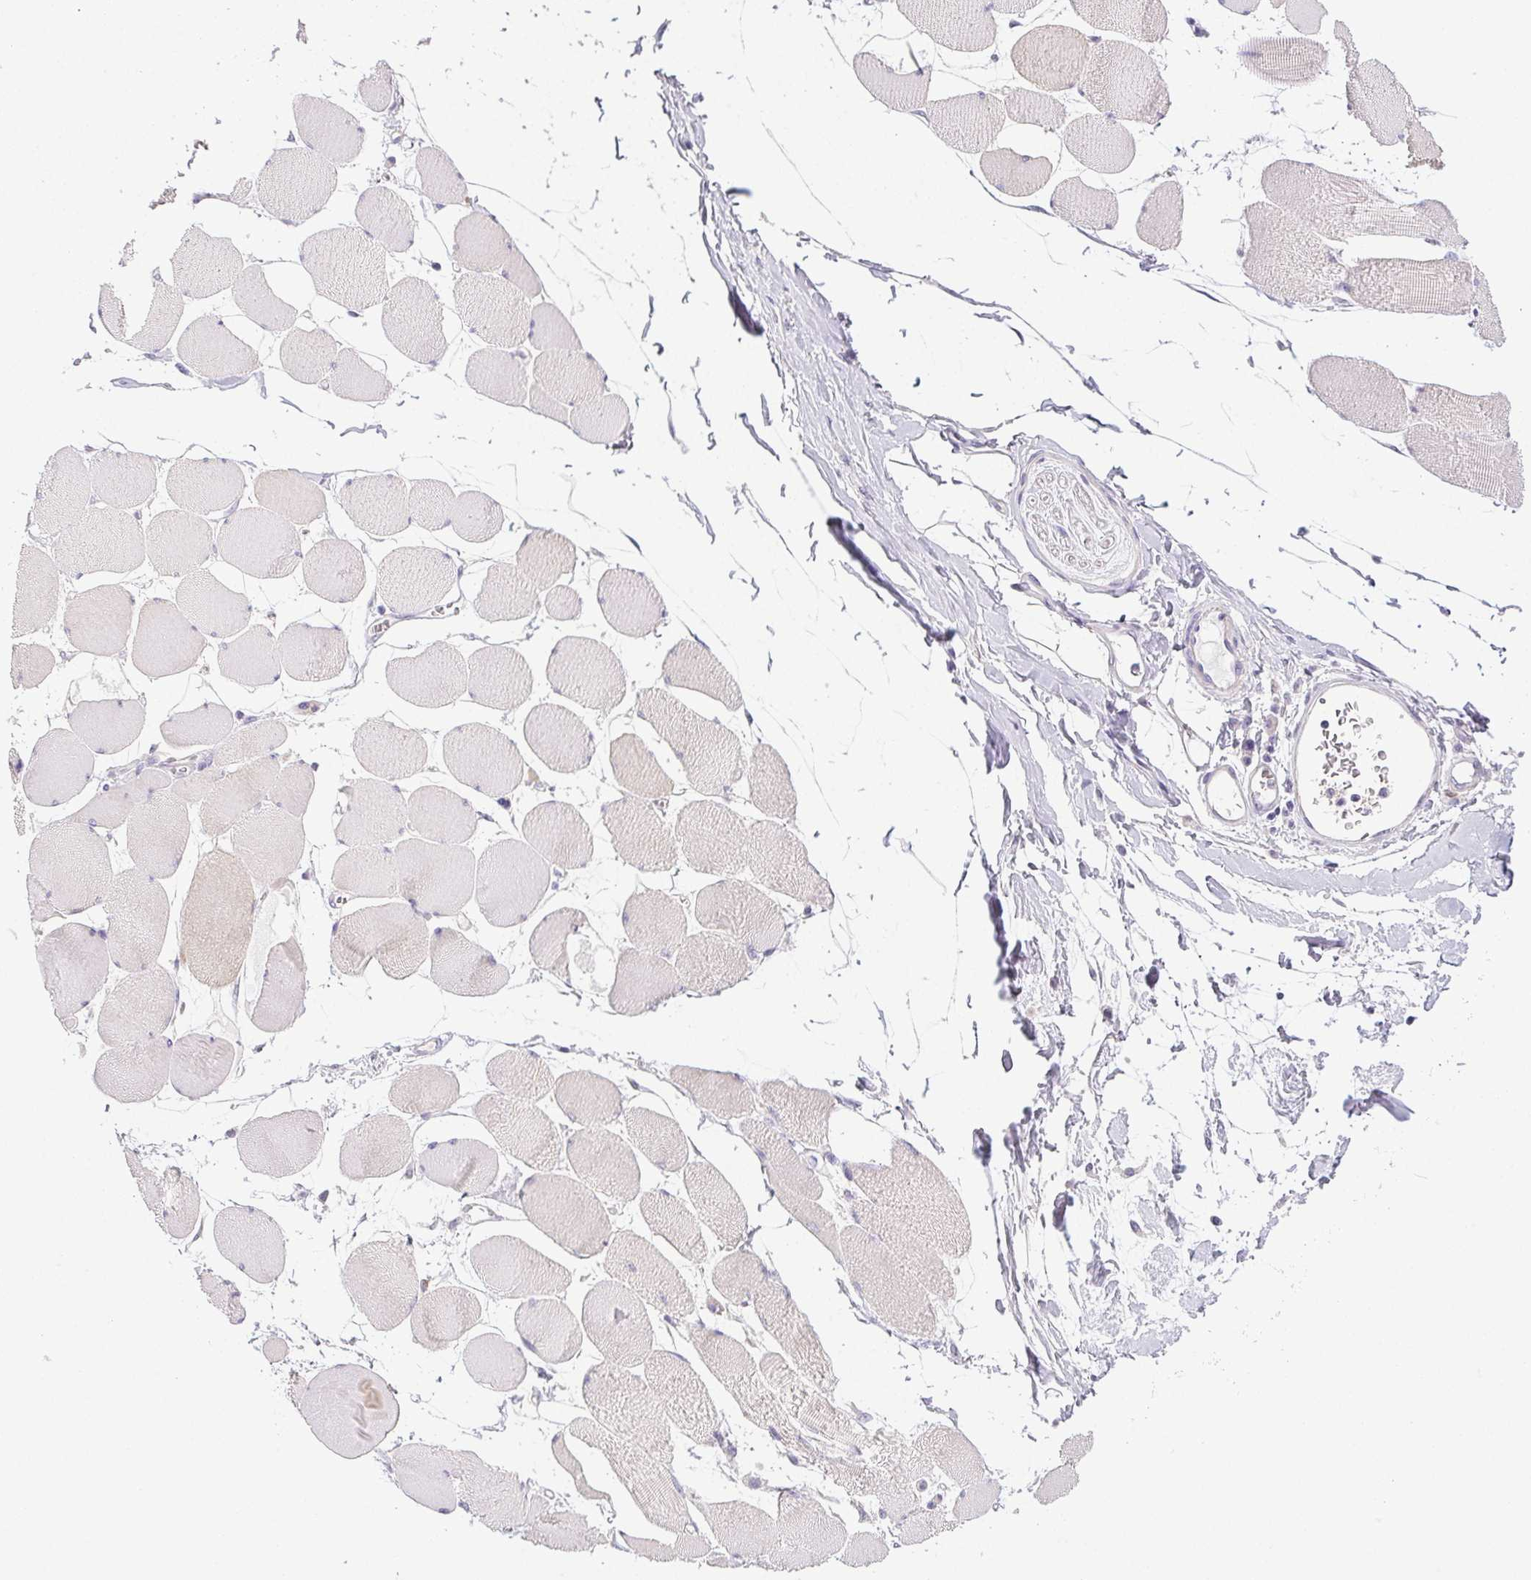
{"staining": {"intensity": "weak", "quantity": "<25%", "location": "cytoplasmic/membranous"}, "tissue": "skeletal muscle", "cell_type": "Myocytes", "image_type": "normal", "snomed": [{"axis": "morphology", "description": "Normal tissue, NOS"}, {"axis": "topography", "description": "Skeletal muscle"}], "caption": "This is an immunohistochemistry (IHC) histopathology image of benign human skeletal muscle. There is no staining in myocytes.", "gene": "SLC17A7", "patient": {"sex": "female", "age": 75}}